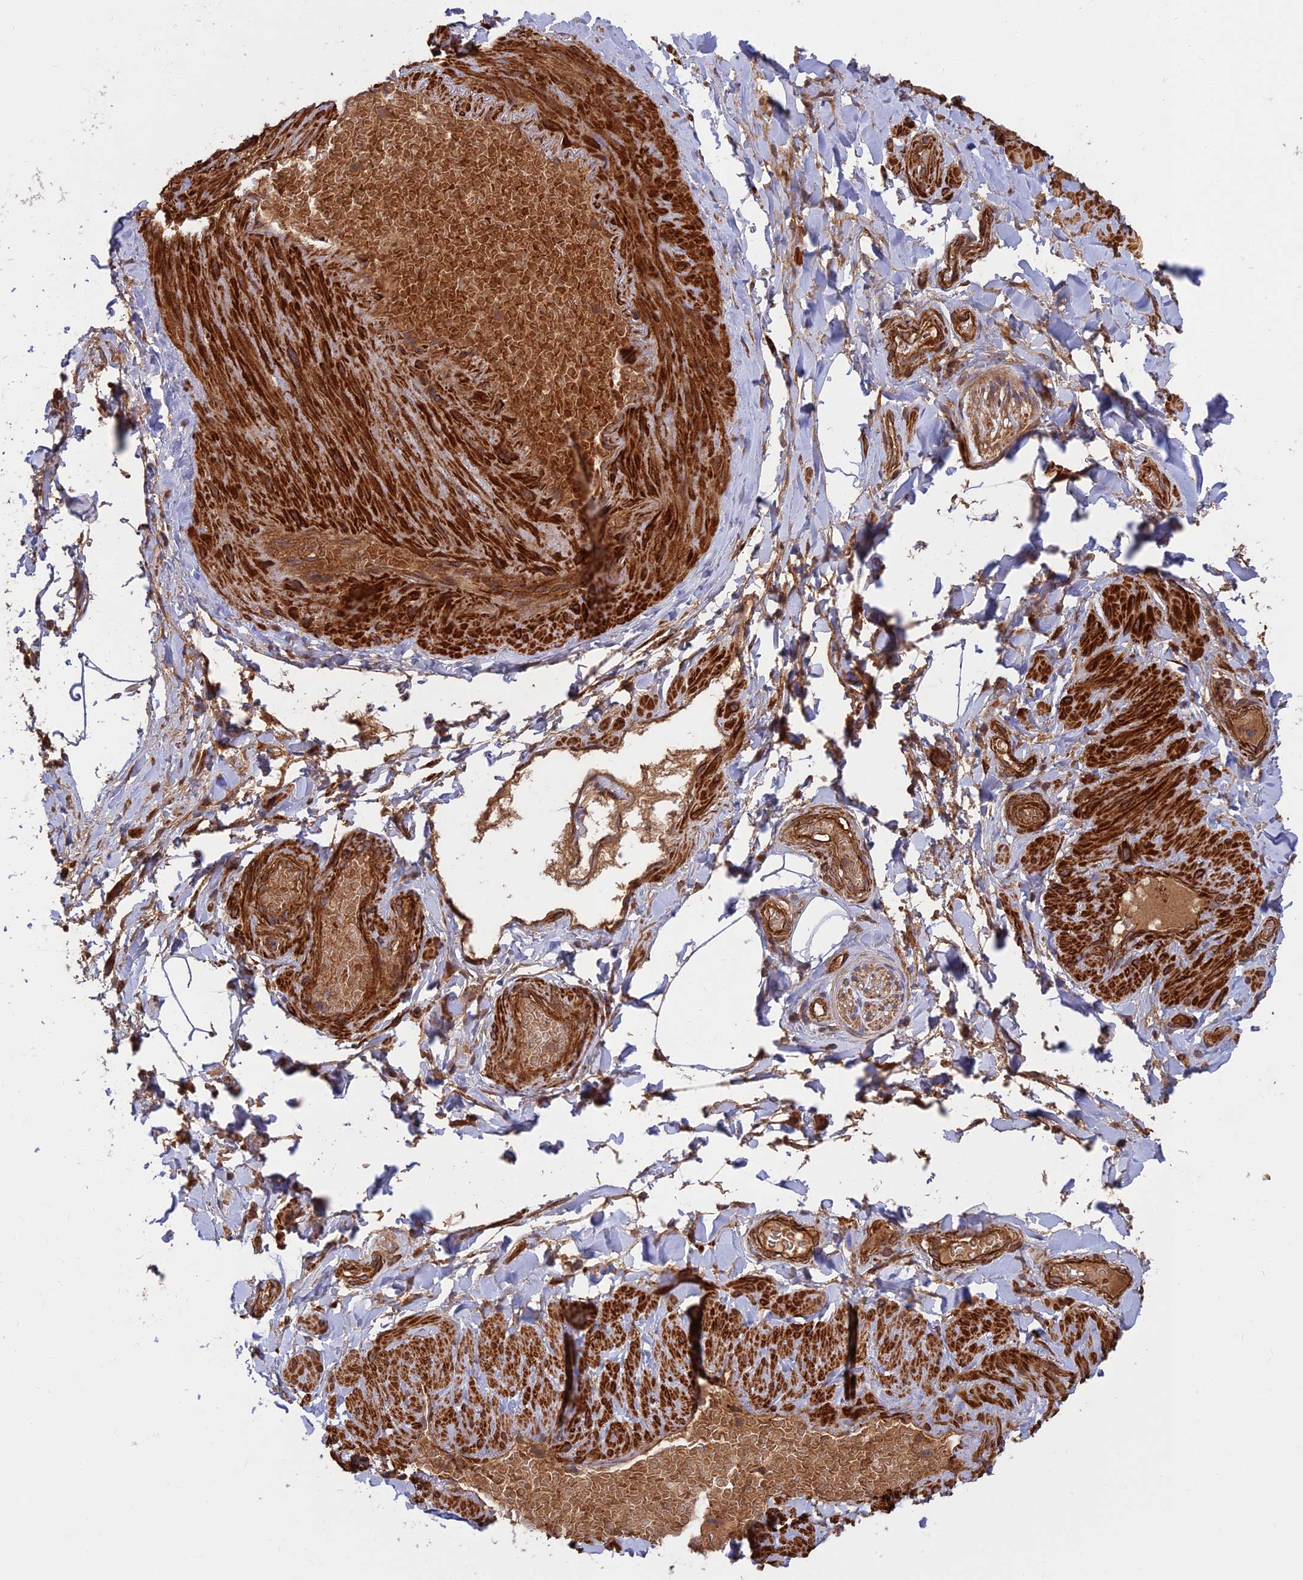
{"staining": {"intensity": "moderate", "quantity": ">75%", "location": "cytoplasmic/membranous"}, "tissue": "adipose tissue", "cell_type": "Adipocytes", "image_type": "normal", "snomed": [{"axis": "morphology", "description": "Normal tissue, NOS"}, {"axis": "topography", "description": "Soft tissue"}, {"axis": "topography", "description": "Vascular tissue"}], "caption": "IHC micrograph of benign adipose tissue: human adipose tissue stained using immunohistochemistry (IHC) displays medium levels of moderate protein expression localized specifically in the cytoplasmic/membranous of adipocytes, appearing as a cytoplasmic/membranous brown color.", "gene": "RELCH", "patient": {"sex": "male", "age": 54}}